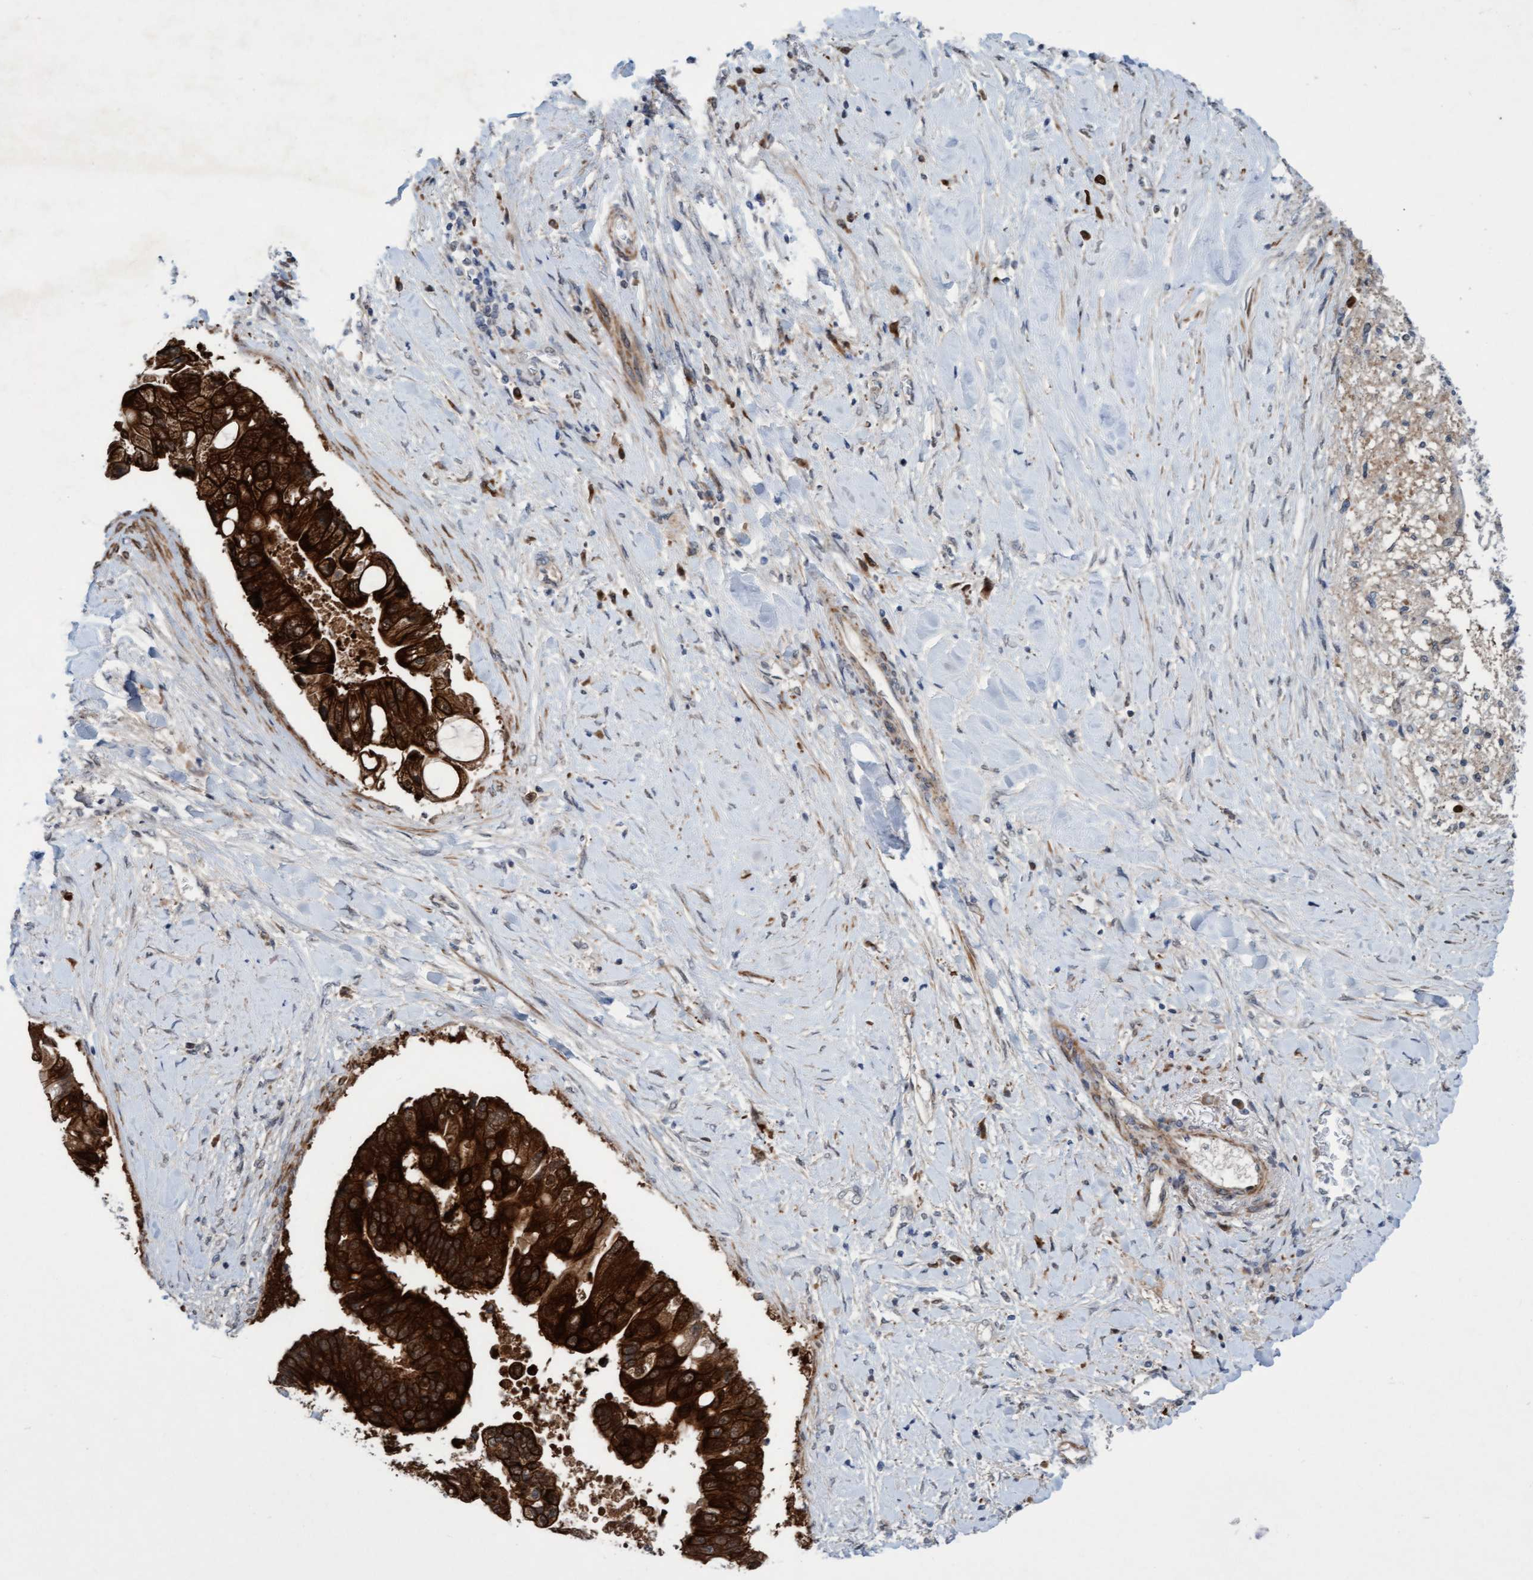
{"staining": {"intensity": "strong", "quantity": ">75%", "location": "cytoplasmic/membranous,nuclear"}, "tissue": "liver cancer", "cell_type": "Tumor cells", "image_type": "cancer", "snomed": [{"axis": "morphology", "description": "Cholangiocarcinoma"}, {"axis": "topography", "description": "Liver"}], "caption": "Strong cytoplasmic/membranous and nuclear expression for a protein is identified in about >75% of tumor cells of liver cancer using IHC.", "gene": "RAP1GAP2", "patient": {"sex": "male", "age": 50}}